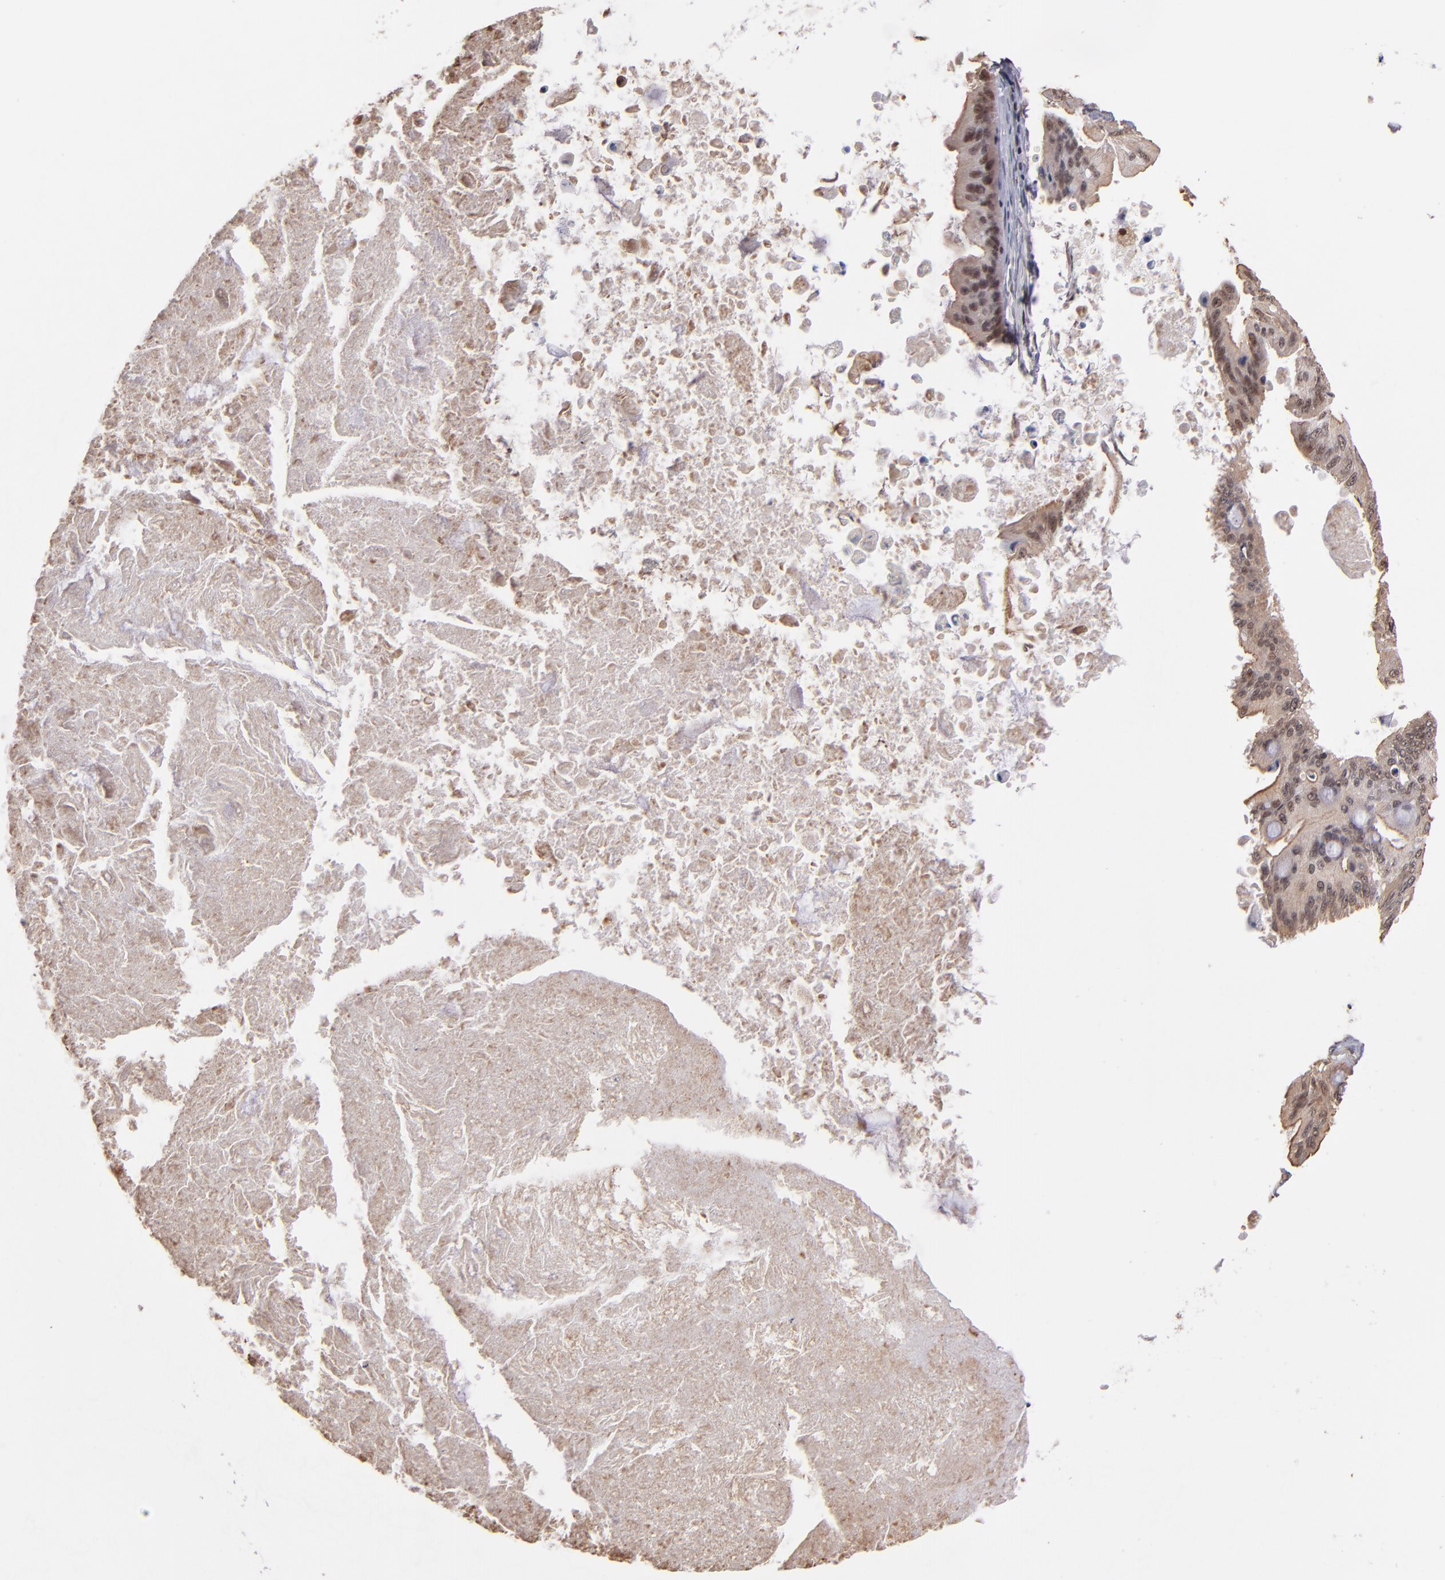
{"staining": {"intensity": "weak", "quantity": "<25%", "location": "nuclear"}, "tissue": "ovarian cancer", "cell_type": "Tumor cells", "image_type": "cancer", "snomed": [{"axis": "morphology", "description": "Cystadenocarcinoma, mucinous, NOS"}, {"axis": "topography", "description": "Ovary"}], "caption": "IHC image of neoplastic tissue: human ovarian mucinous cystadenocarcinoma stained with DAB reveals no significant protein positivity in tumor cells.", "gene": "TERF2", "patient": {"sex": "female", "age": 37}}